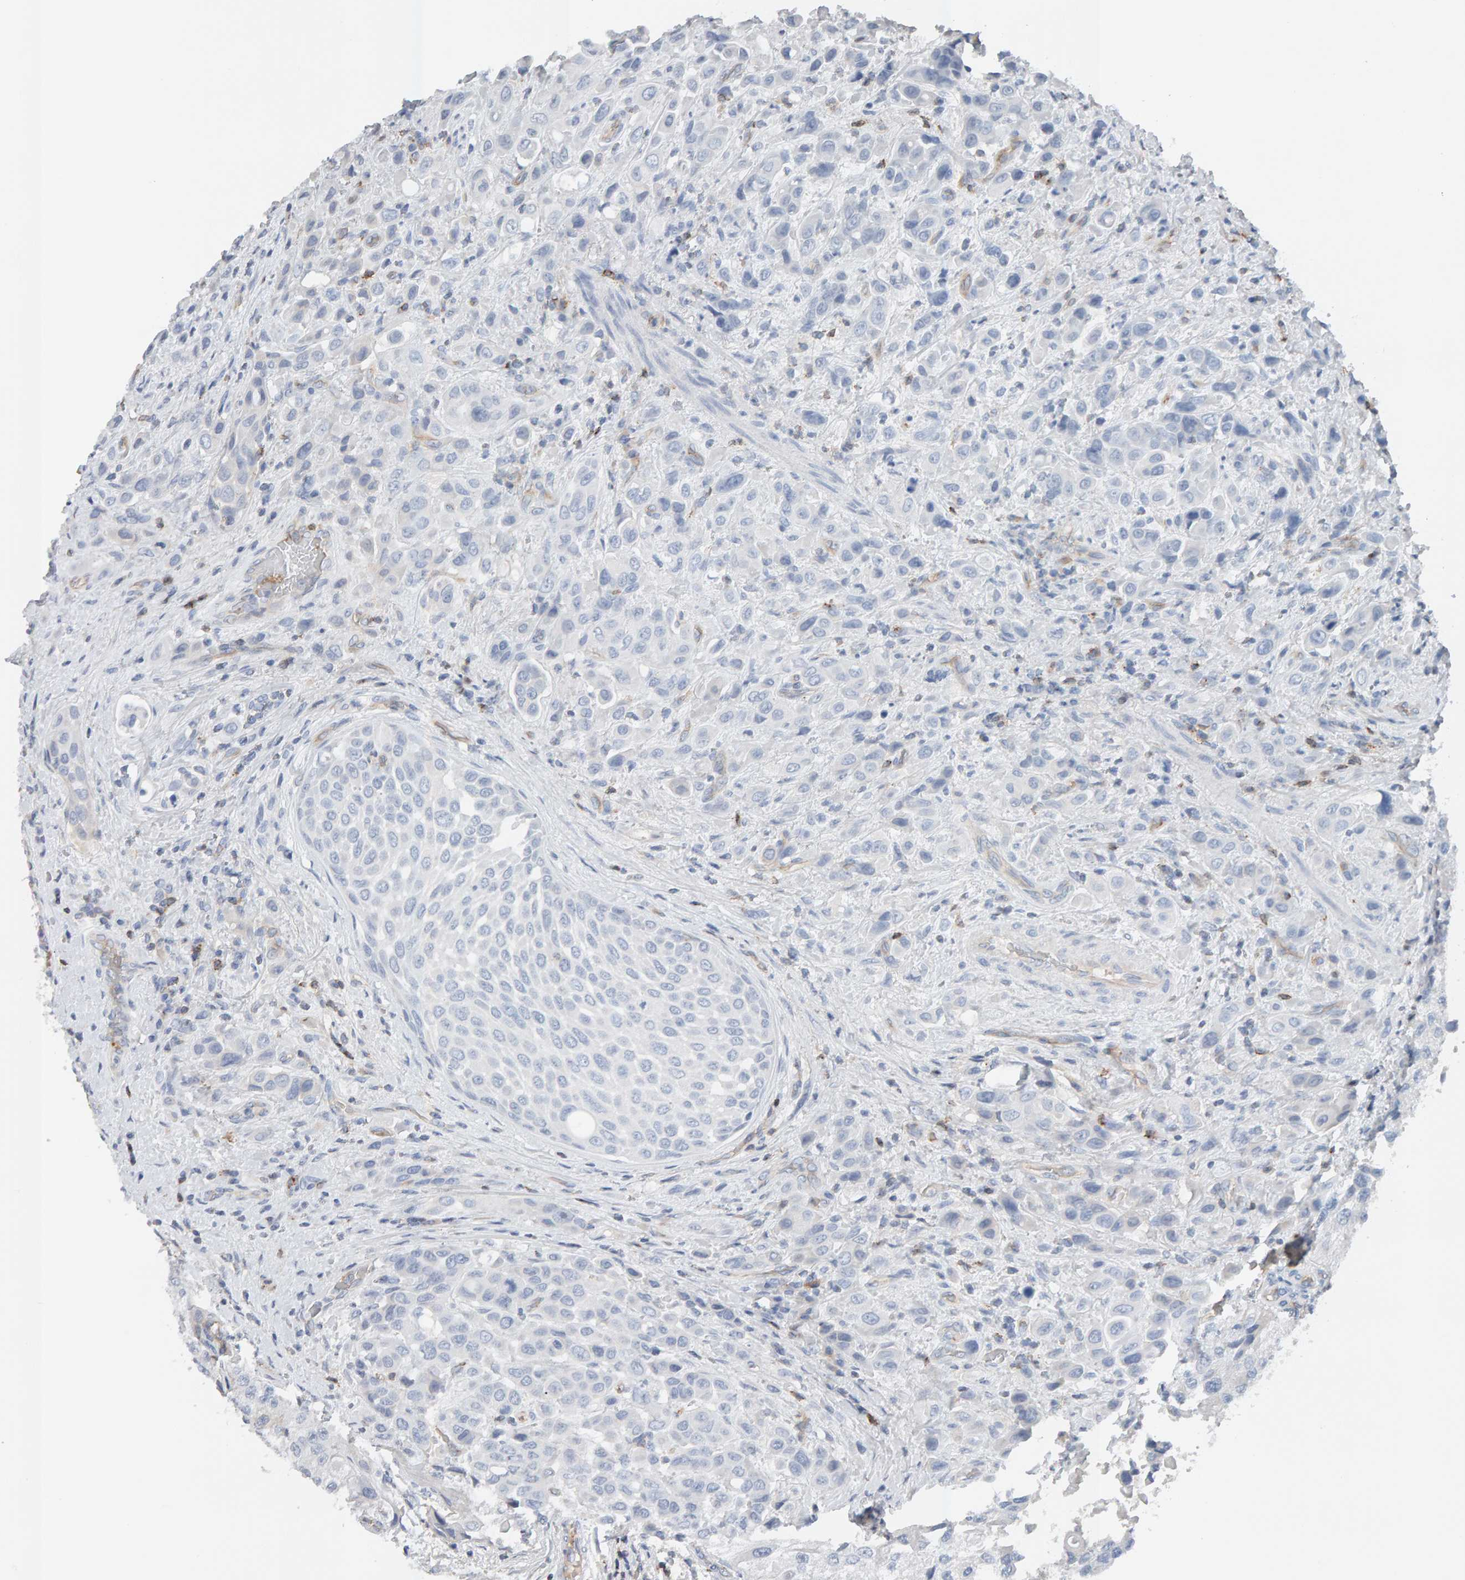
{"staining": {"intensity": "negative", "quantity": "none", "location": "none"}, "tissue": "urothelial cancer", "cell_type": "Tumor cells", "image_type": "cancer", "snomed": [{"axis": "morphology", "description": "Urothelial carcinoma, High grade"}, {"axis": "topography", "description": "Urinary bladder"}], "caption": "The micrograph displays no staining of tumor cells in urothelial cancer.", "gene": "FYN", "patient": {"sex": "male", "age": 50}}